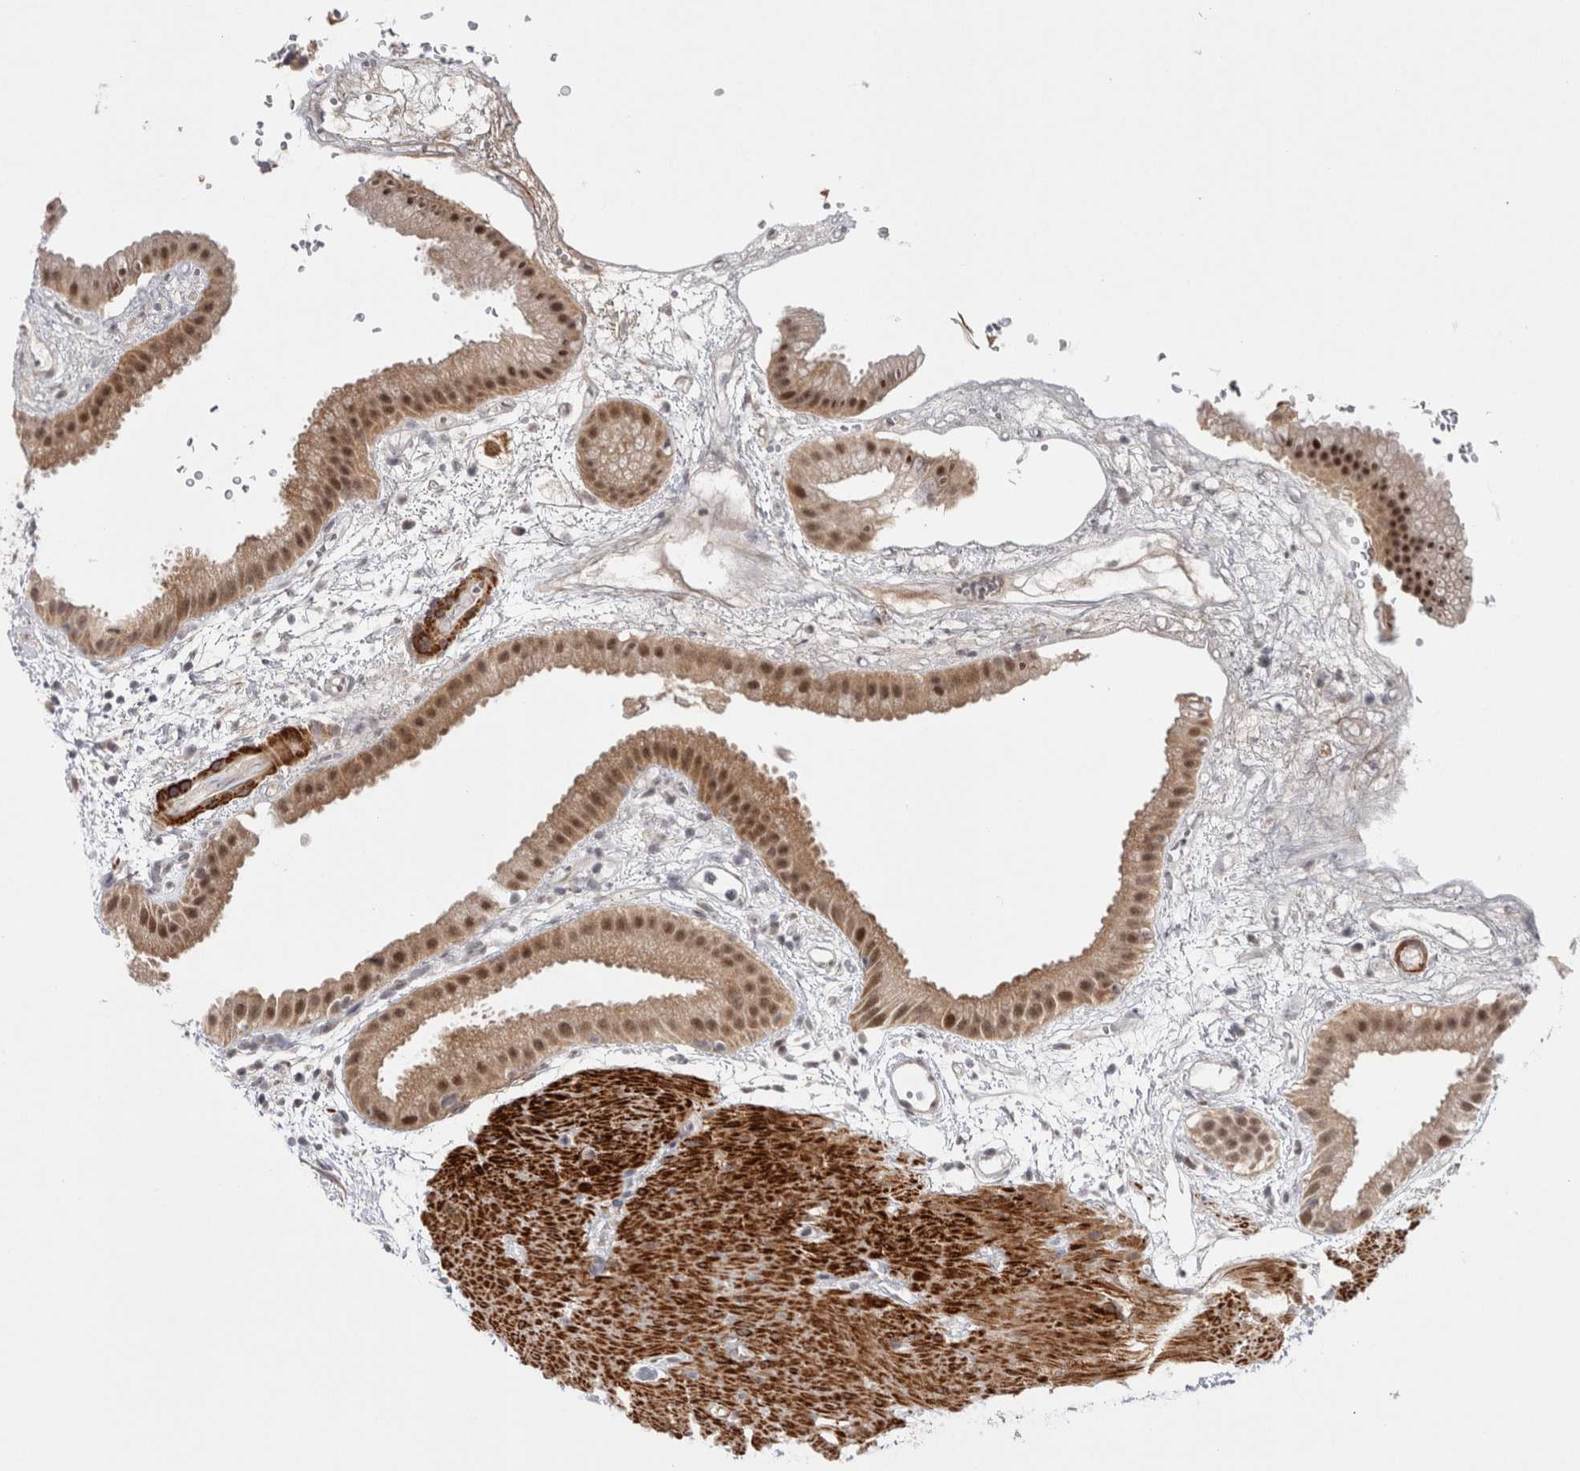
{"staining": {"intensity": "moderate", "quantity": ">75%", "location": "cytoplasmic/membranous,nuclear"}, "tissue": "gallbladder", "cell_type": "Glandular cells", "image_type": "normal", "snomed": [{"axis": "morphology", "description": "Normal tissue, NOS"}, {"axis": "topography", "description": "Gallbladder"}], "caption": "A histopathology image of human gallbladder stained for a protein exhibits moderate cytoplasmic/membranous,nuclear brown staining in glandular cells.", "gene": "ZNF318", "patient": {"sex": "female", "age": 64}}